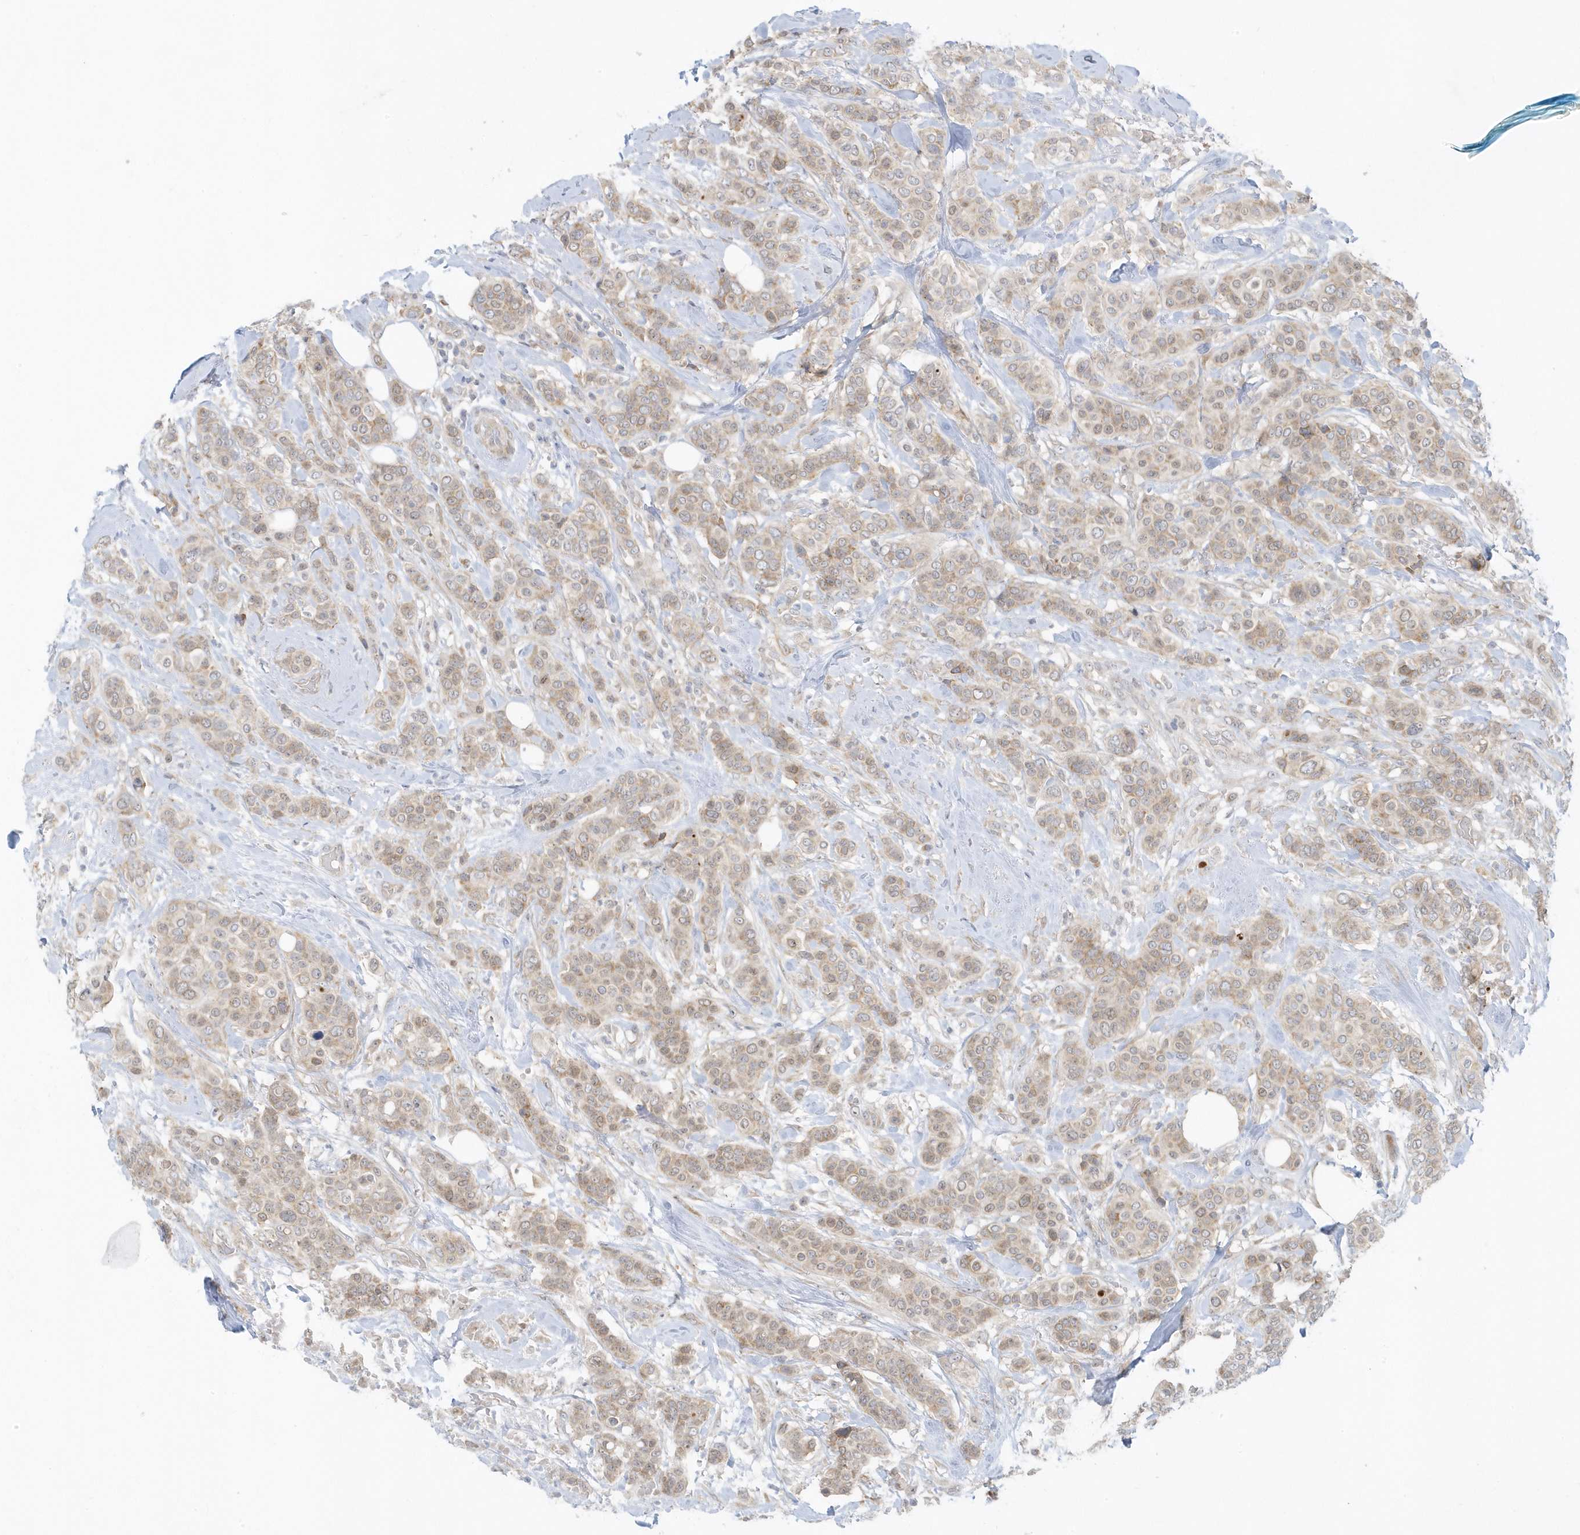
{"staining": {"intensity": "weak", "quantity": ">75%", "location": "cytoplasmic/membranous,nuclear"}, "tissue": "breast cancer", "cell_type": "Tumor cells", "image_type": "cancer", "snomed": [{"axis": "morphology", "description": "Lobular carcinoma"}, {"axis": "topography", "description": "Breast"}], "caption": "Weak cytoplasmic/membranous and nuclear staining for a protein is identified in about >75% of tumor cells of lobular carcinoma (breast) using immunohistochemistry.", "gene": "SCN3A", "patient": {"sex": "female", "age": 51}}